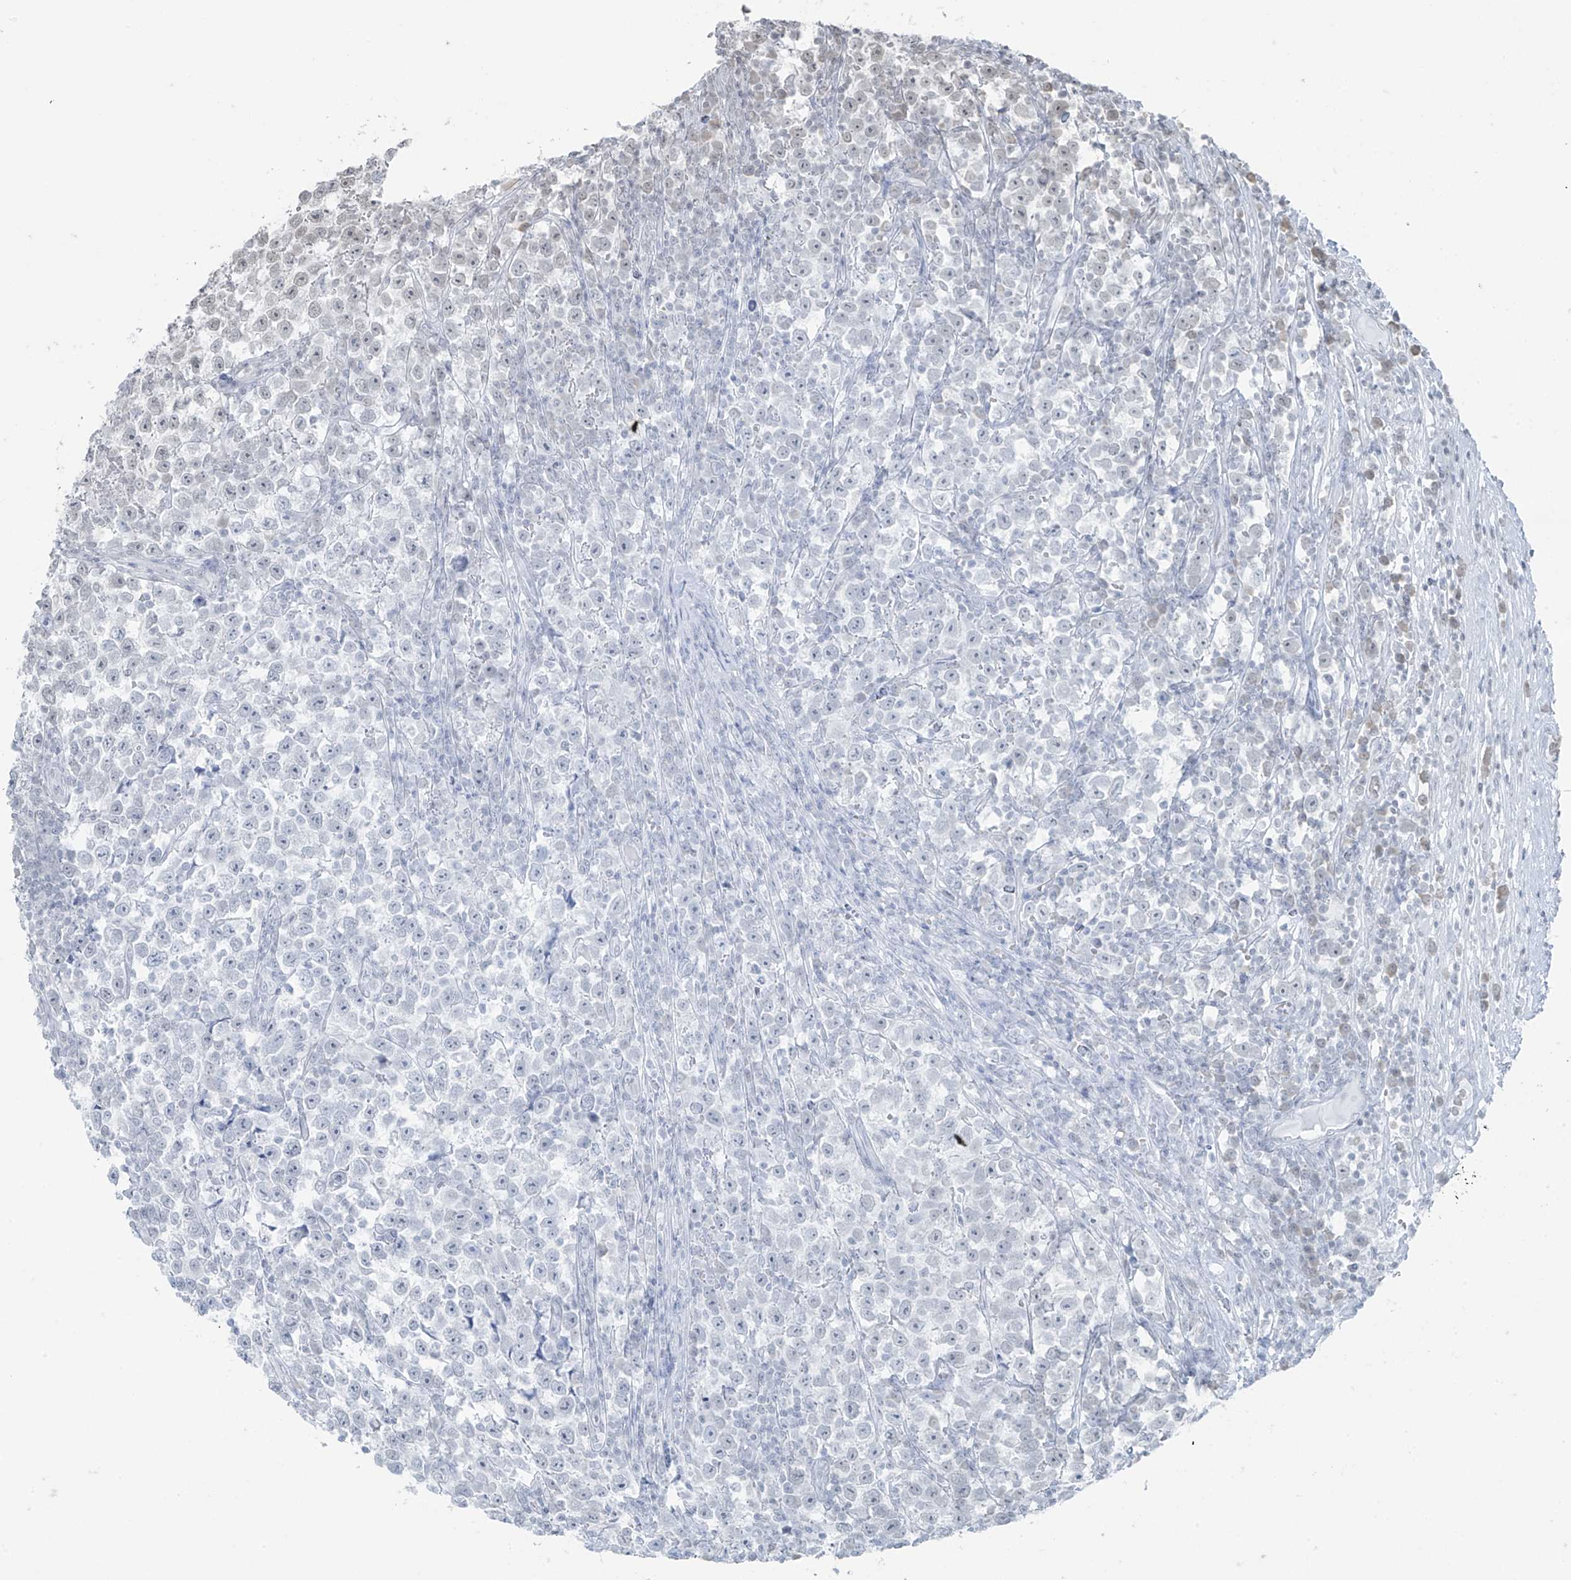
{"staining": {"intensity": "weak", "quantity": "<25%", "location": "nuclear"}, "tissue": "testis cancer", "cell_type": "Tumor cells", "image_type": "cancer", "snomed": [{"axis": "morphology", "description": "Normal tissue, NOS"}, {"axis": "morphology", "description": "Seminoma, NOS"}, {"axis": "topography", "description": "Testis"}], "caption": "An IHC micrograph of seminoma (testis) is shown. There is no staining in tumor cells of seminoma (testis).", "gene": "TTC22", "patient": {"sex": "male", "age": 43}}